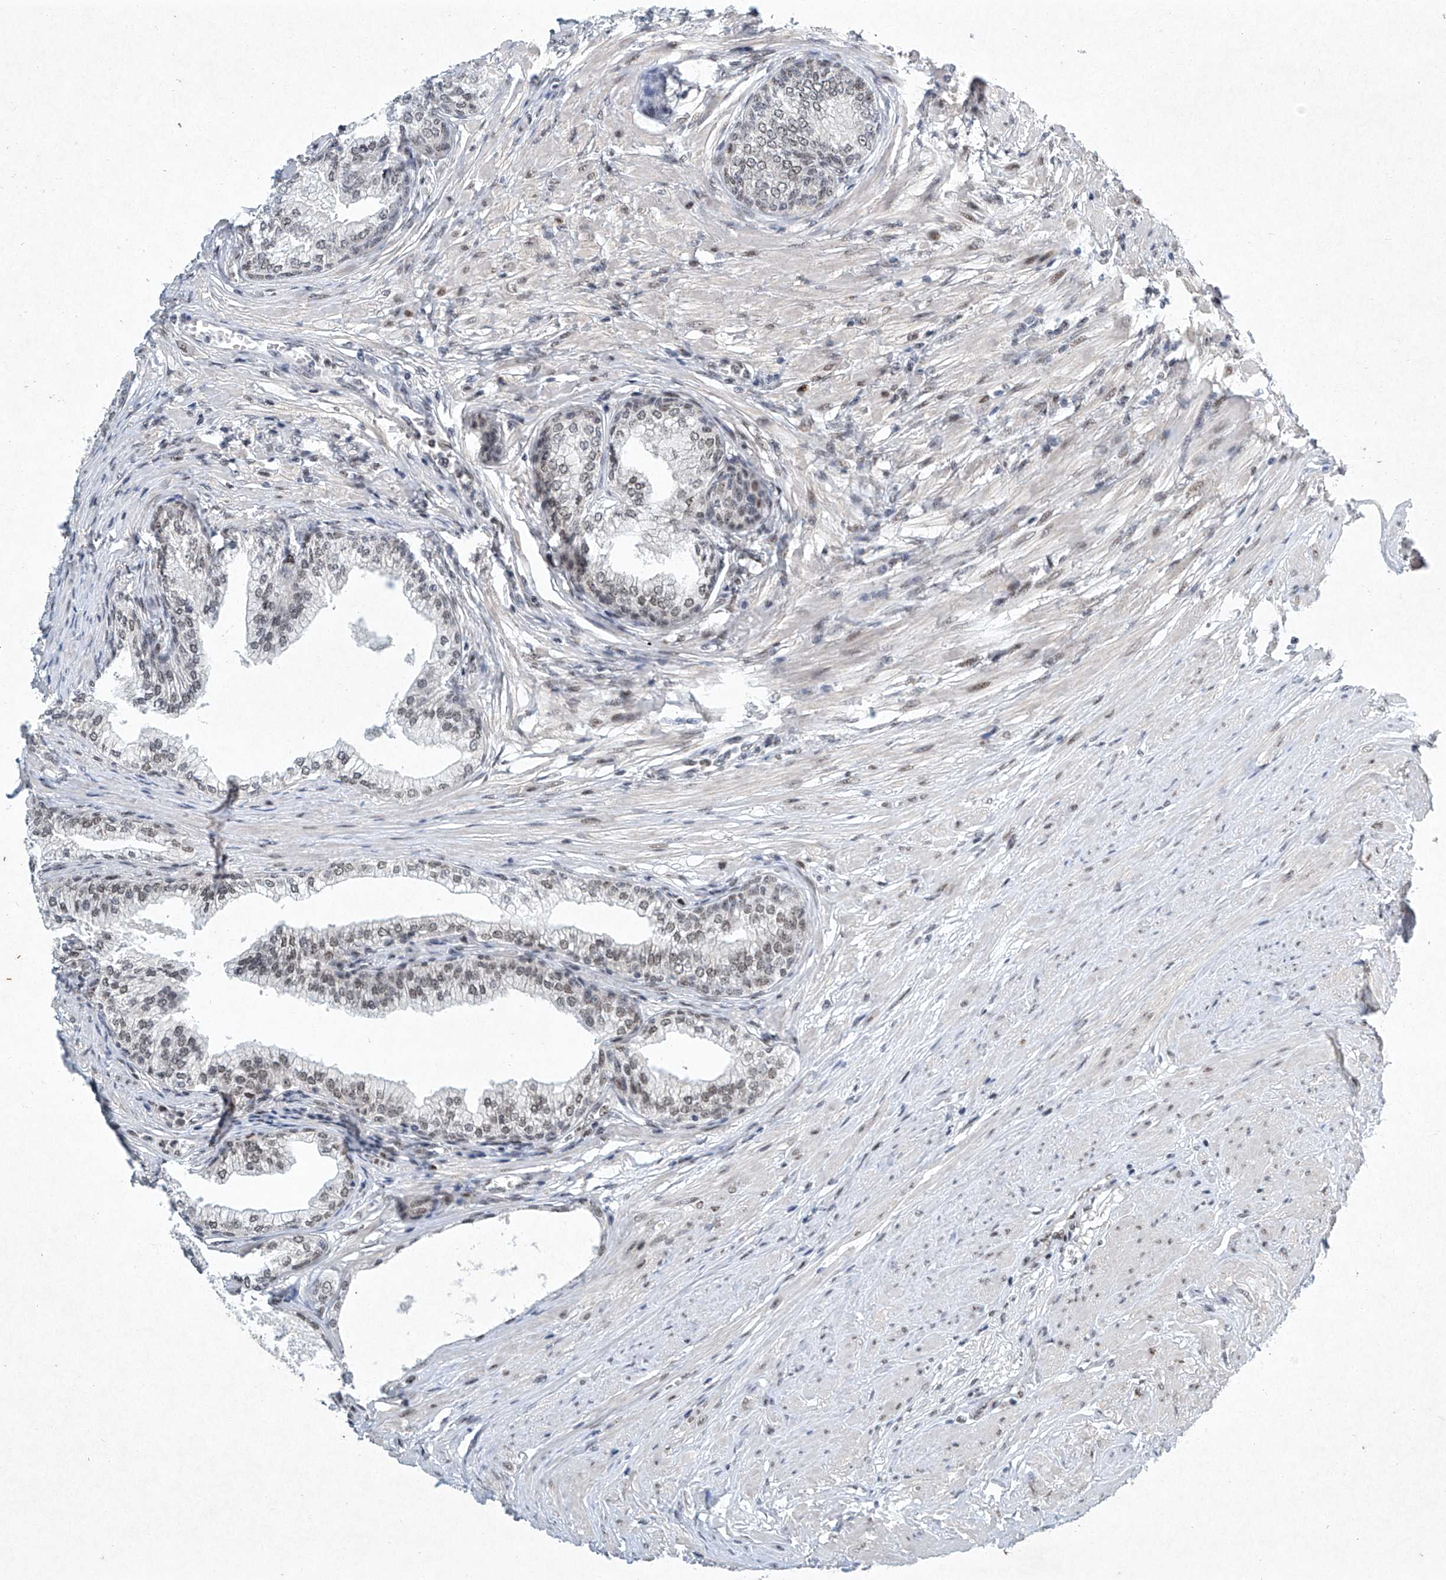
{"staining": {"intensity": "moderate", "quantity": ">75%", "location": "nuclear"}, "tissue": "prostate", "cell_type": "Glandular cells", "image_type": "normal", "snomed": [{"axis": "morphology", "description": "Normal tissue, NOS"}, {"axis": "morphology", "description": "Urothelial carcinoma, Low grade"}, {"axis": "topography", "description": "Urinary bladder"}, {"axis": "topography", "description": "Prostate"}], "caption": "DAB immunohistochemical staining of normal prostate shows moderate nuclear protein positivity in approximately >75% of glandular cells.", "gene": "TFDP1", "patient": {"sex": "male", "age": 60}}